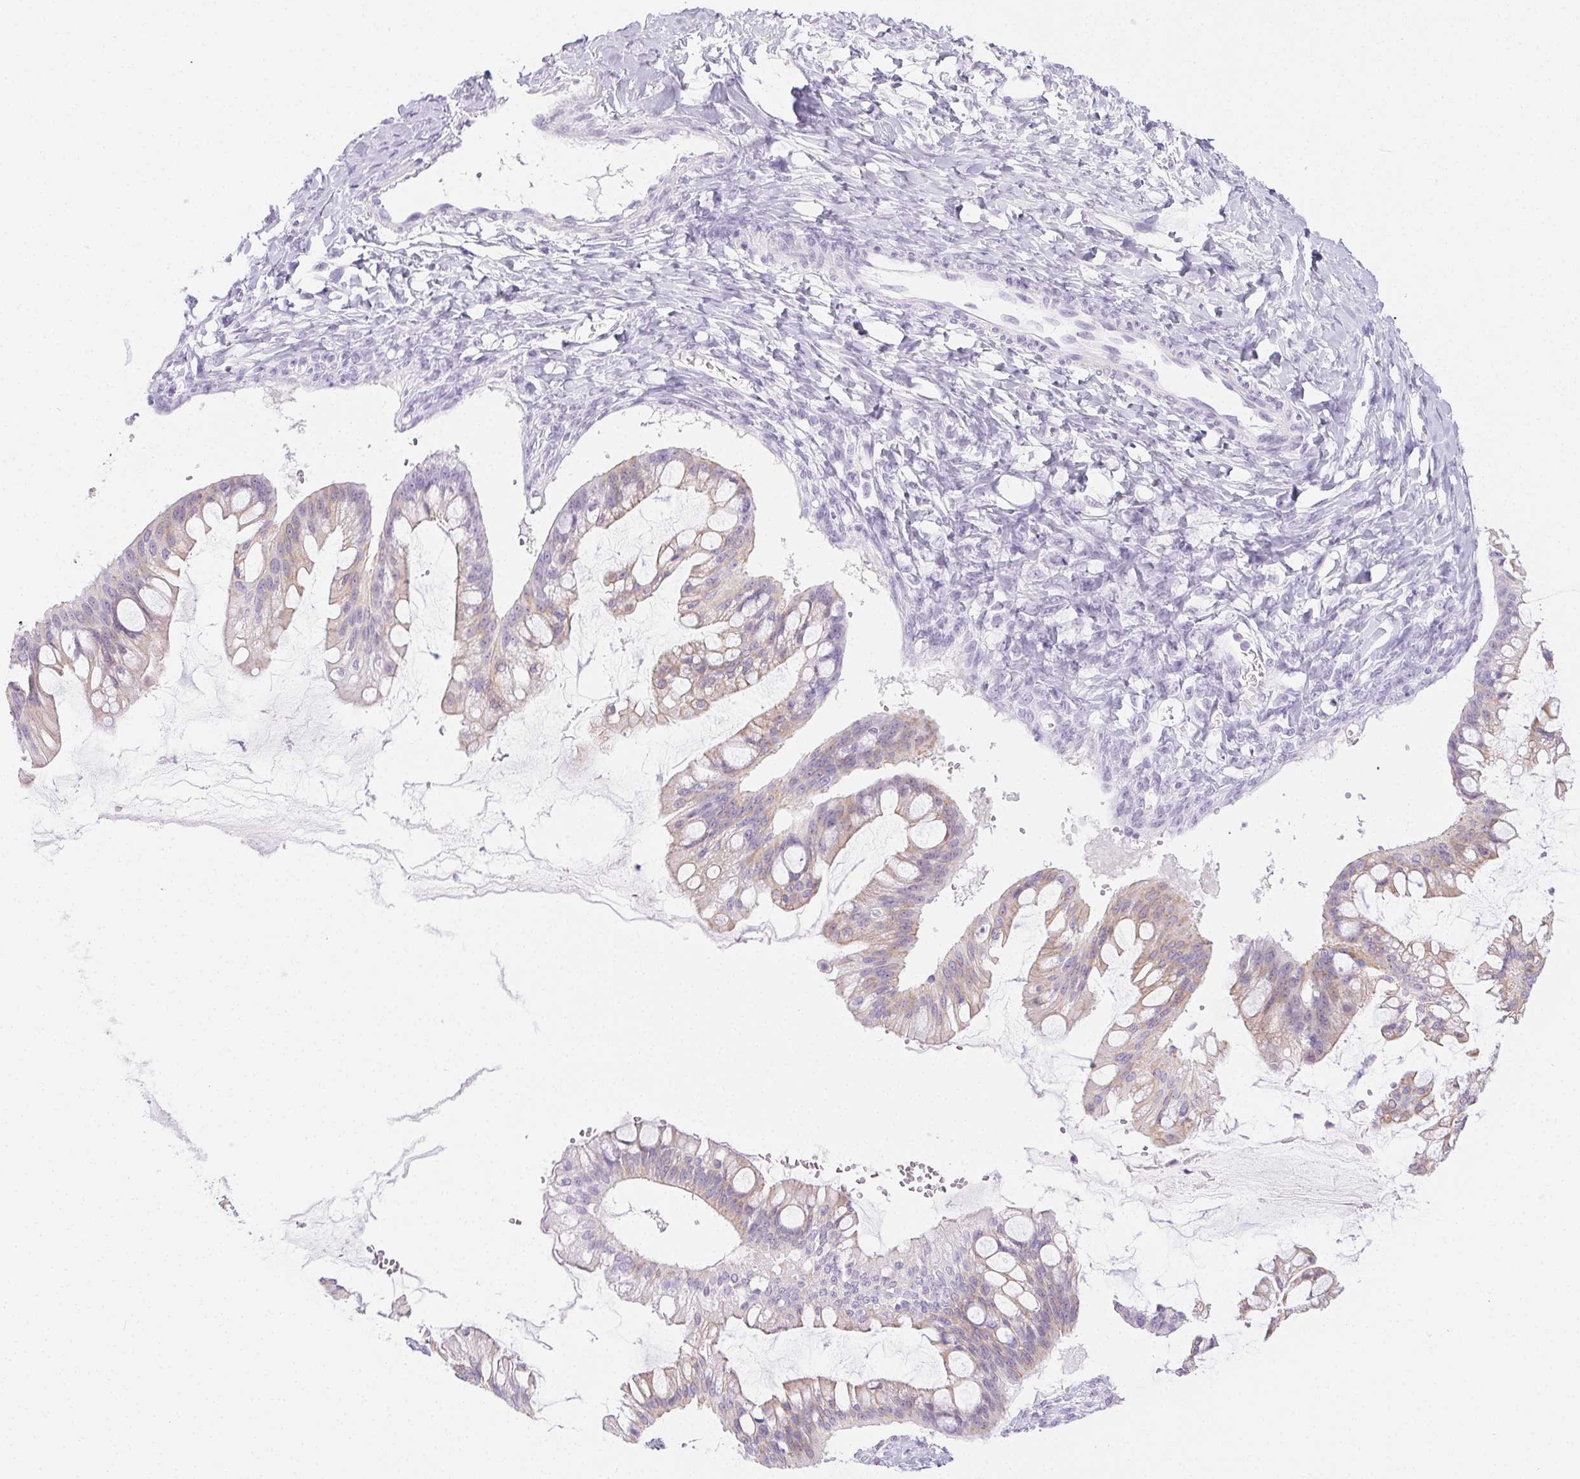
{"staining": {"intensity": "weak", "quantity": "25%-75%", "location": "cytoplasmic/membranous"}, "tissue": "ovarian cancer", "cell_type": "Tumor cells", "image_type": "cancer", "snomed": [{"axis": "morphology", "description": "Cystadenocarcinoma, mucinous, NOS"}, {"axis": "topography", "description": "Ovary"}], "caption": "Protein staining demonstrates weak cytoplasmic/membranous staining in approximately 25%-75% of tumor cells in ovarian mucinous cystadenocarcinoma.", "gene": "PI3", "patient": {"sex": "female", "age": 73}}